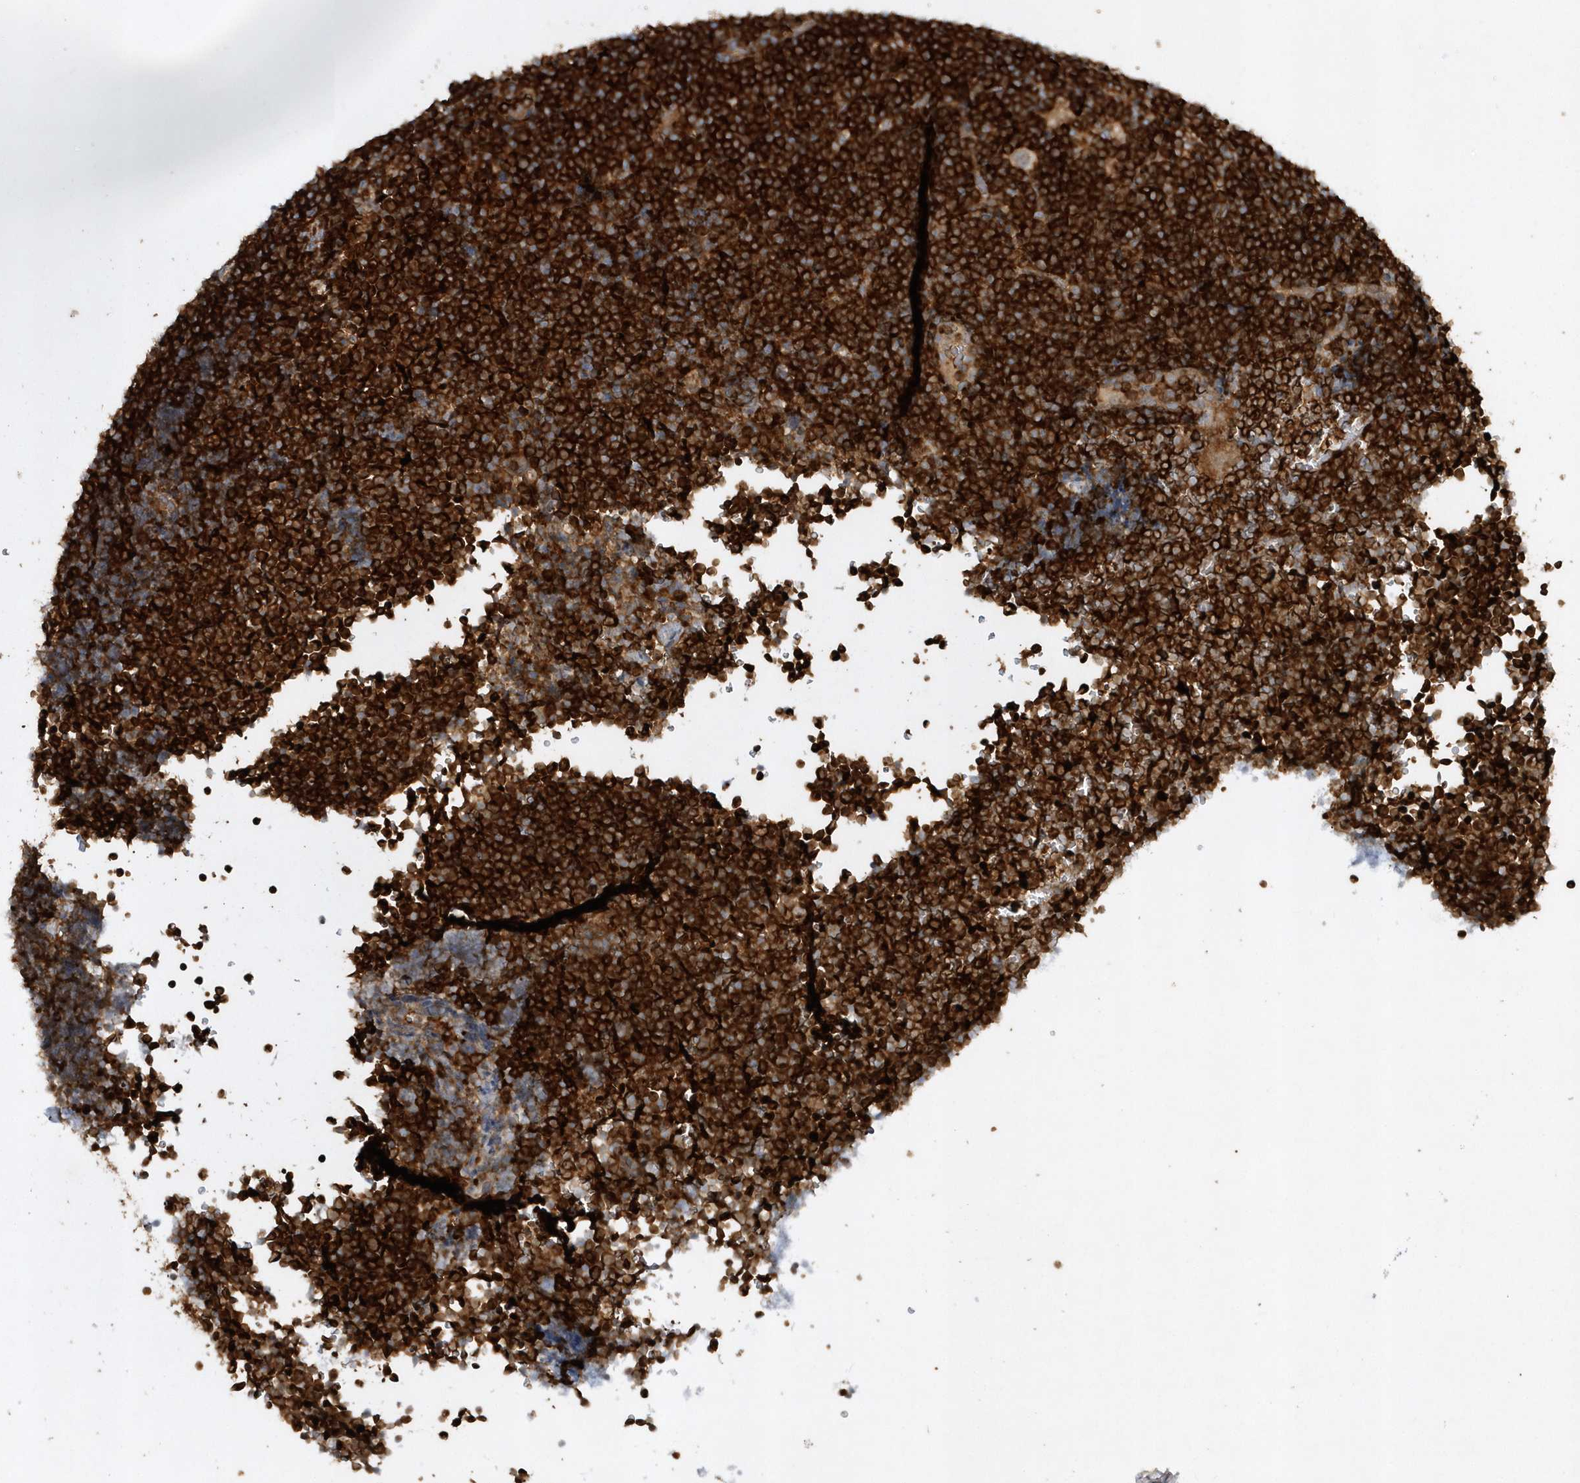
{"staining": {"intensity": "strong", "quantity": ">75%", "location": "cytoplasmic/membranous"}, "tissue": "lymphoma", "cell_type": "Tumor cells", "image_type": "cancer", "snomed": [{"axis": "morphology", "description": "Malignant lymphoma, non-Hodgkin's type, High grade"}, {"axis": "topography", "description": "Lymph node"}], "caption": "Tumor cells exhibit high levels of strong cytoplasmic/membranous staining in approximately >75% of cells in high-grade malignant lymphoma, non-Hodgkin's type. The staining was performed using DAB (3,3'-diaminobenzidine) to visualize the protein expression in brown, while the nuclei were stained in blue with hematoxylin (Magnification: 20x).", "gene": "PAICS", "patient": {"sex": "male", "age": 13}}